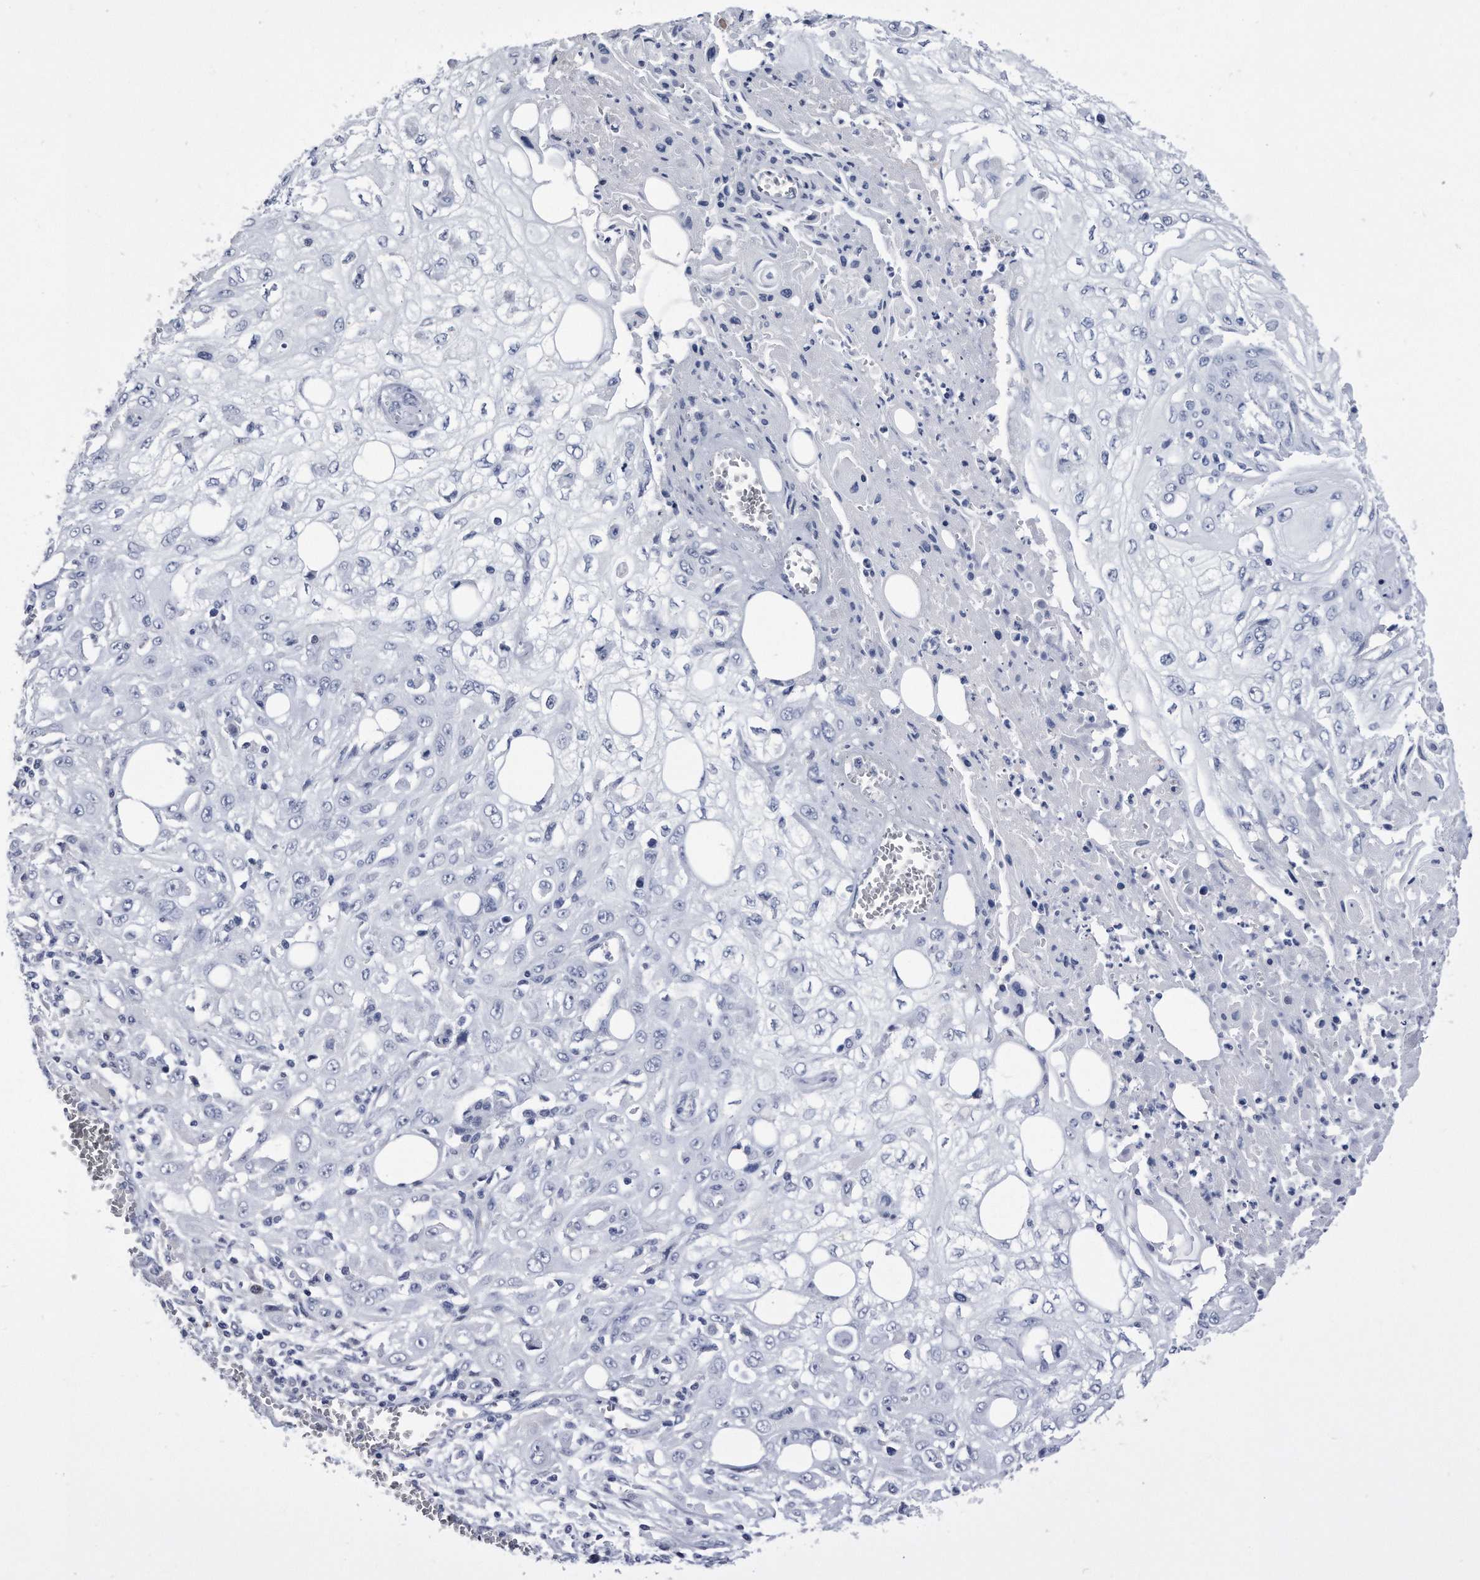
{"staining": {"intensity": "negative", "quantity": "none", "location": "none"}, "tissue": "skin cancer", "cell_type": "Tumor cells", "image_type": "cancer", "snomed": [{"axis": "morphology", "description": "Squamous cell carcinoma, NOS"}, {"axis": "morphology", "description": "Squamous cell carcinoma, metastatic, NOS"}, {"axis": "topography", "description": "Skin"}, {"axis": "topography", "description": "Lymph node"}], "caption": "IHC of skin metastatic squamous cell carcinoma exhibits no expression in tumor cells.", "gene": "KCTD8", "patient": {"sex": "male", "age": 75}}